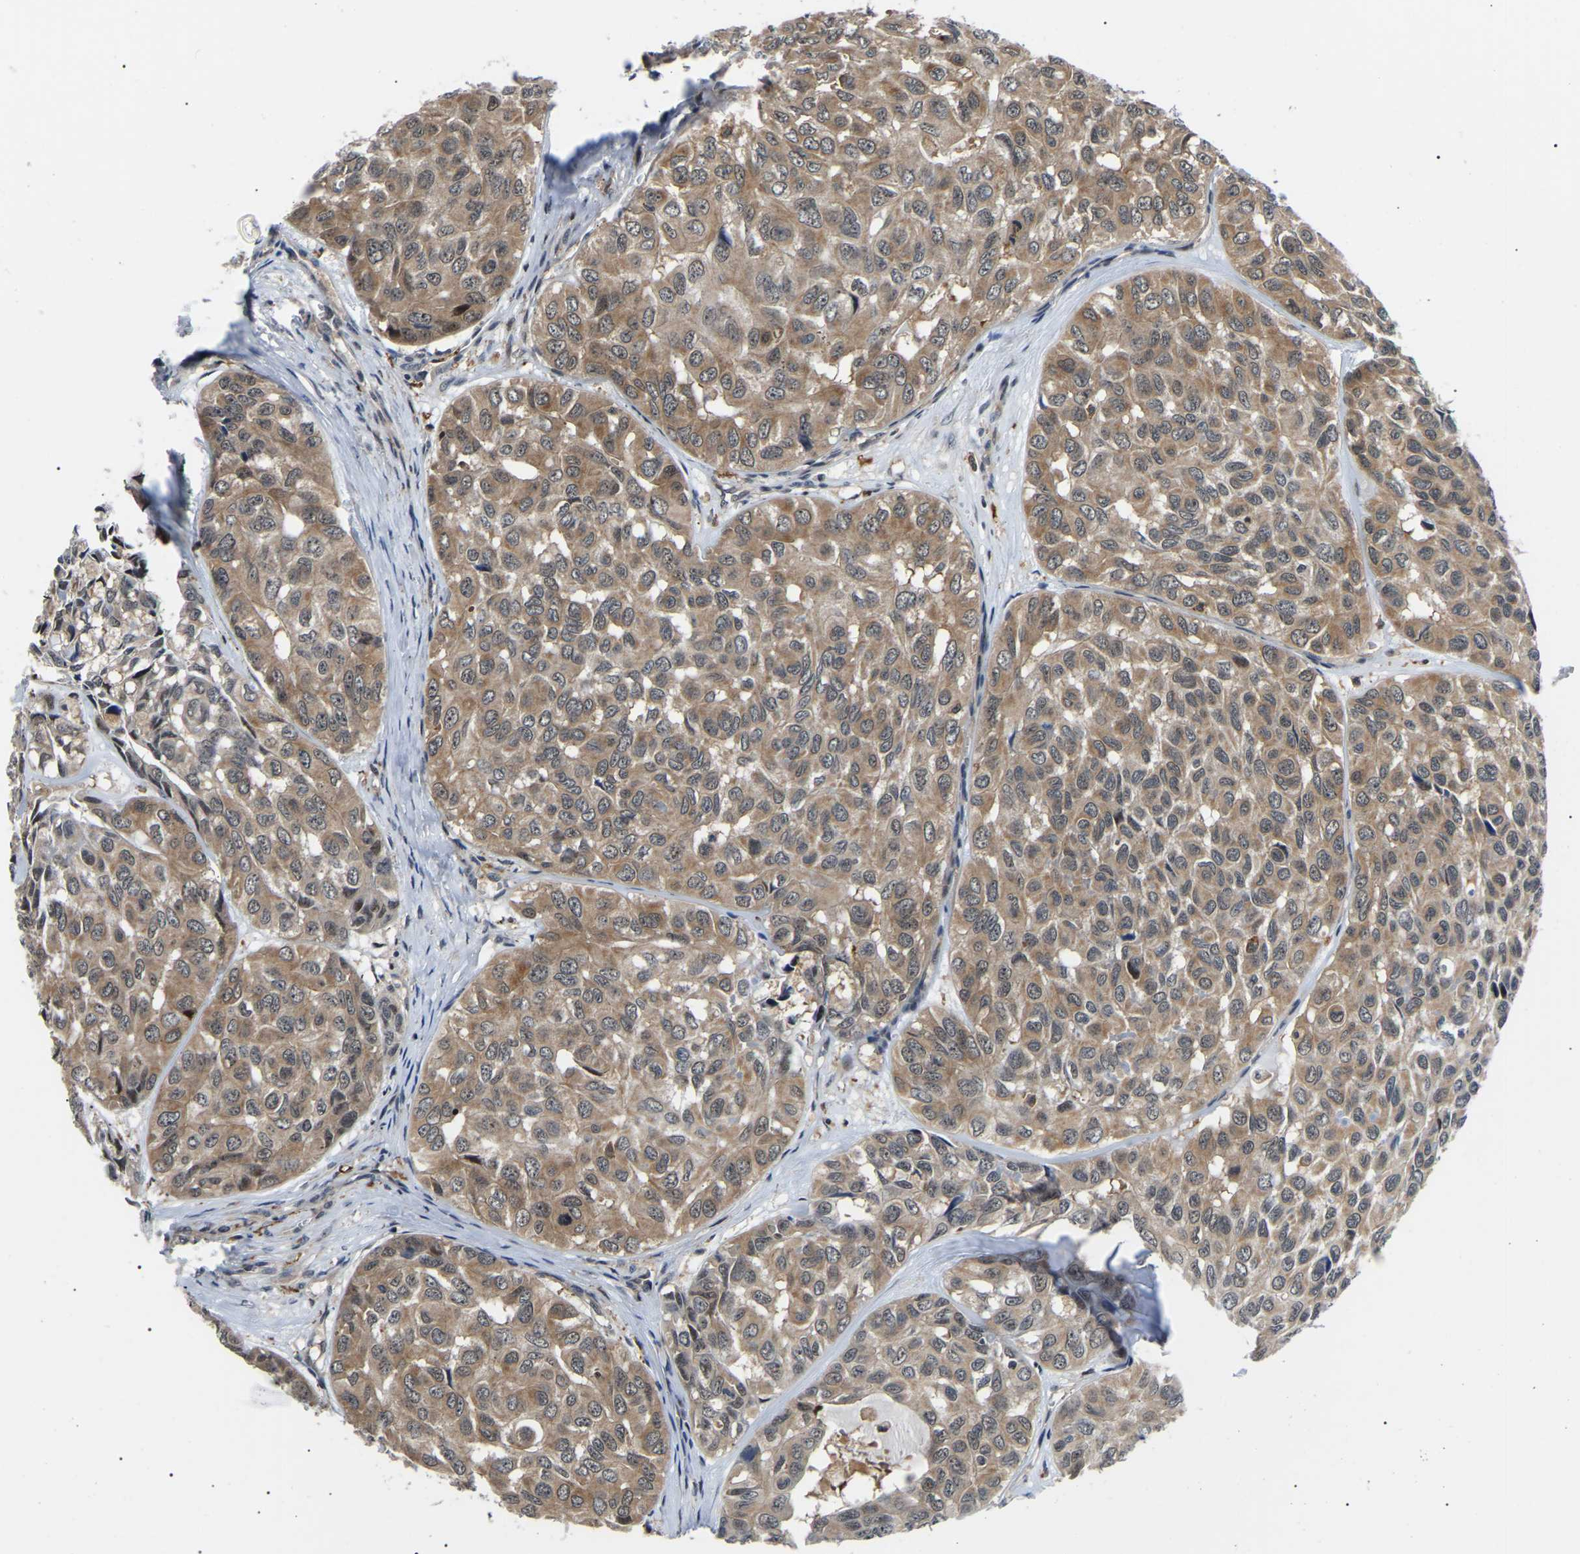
{"staining": {"intensity": "moderate", "quantity": ">75%", "location": "cytoplasmic/membranous"}, "tissue": "head and neck cancer", "cell_type": "Tumor cells", "image_type": "cancer", "snomed": [{"axis": "morphology", "description": "Adenocarcinoma, NOS"}, {"axis": "topography", "description": "Salivary gland, NOS"}, {"axis": "topography", "description": "Head-Neck"}], "caption": "Protein staining shows moderate cytoplasmic/membranous staining in about >75% of tumor cells in head and neck cancer (adenocarcinoma).", "gene": "RRP1B", "patient": {"sex": "female", "age": 76}}